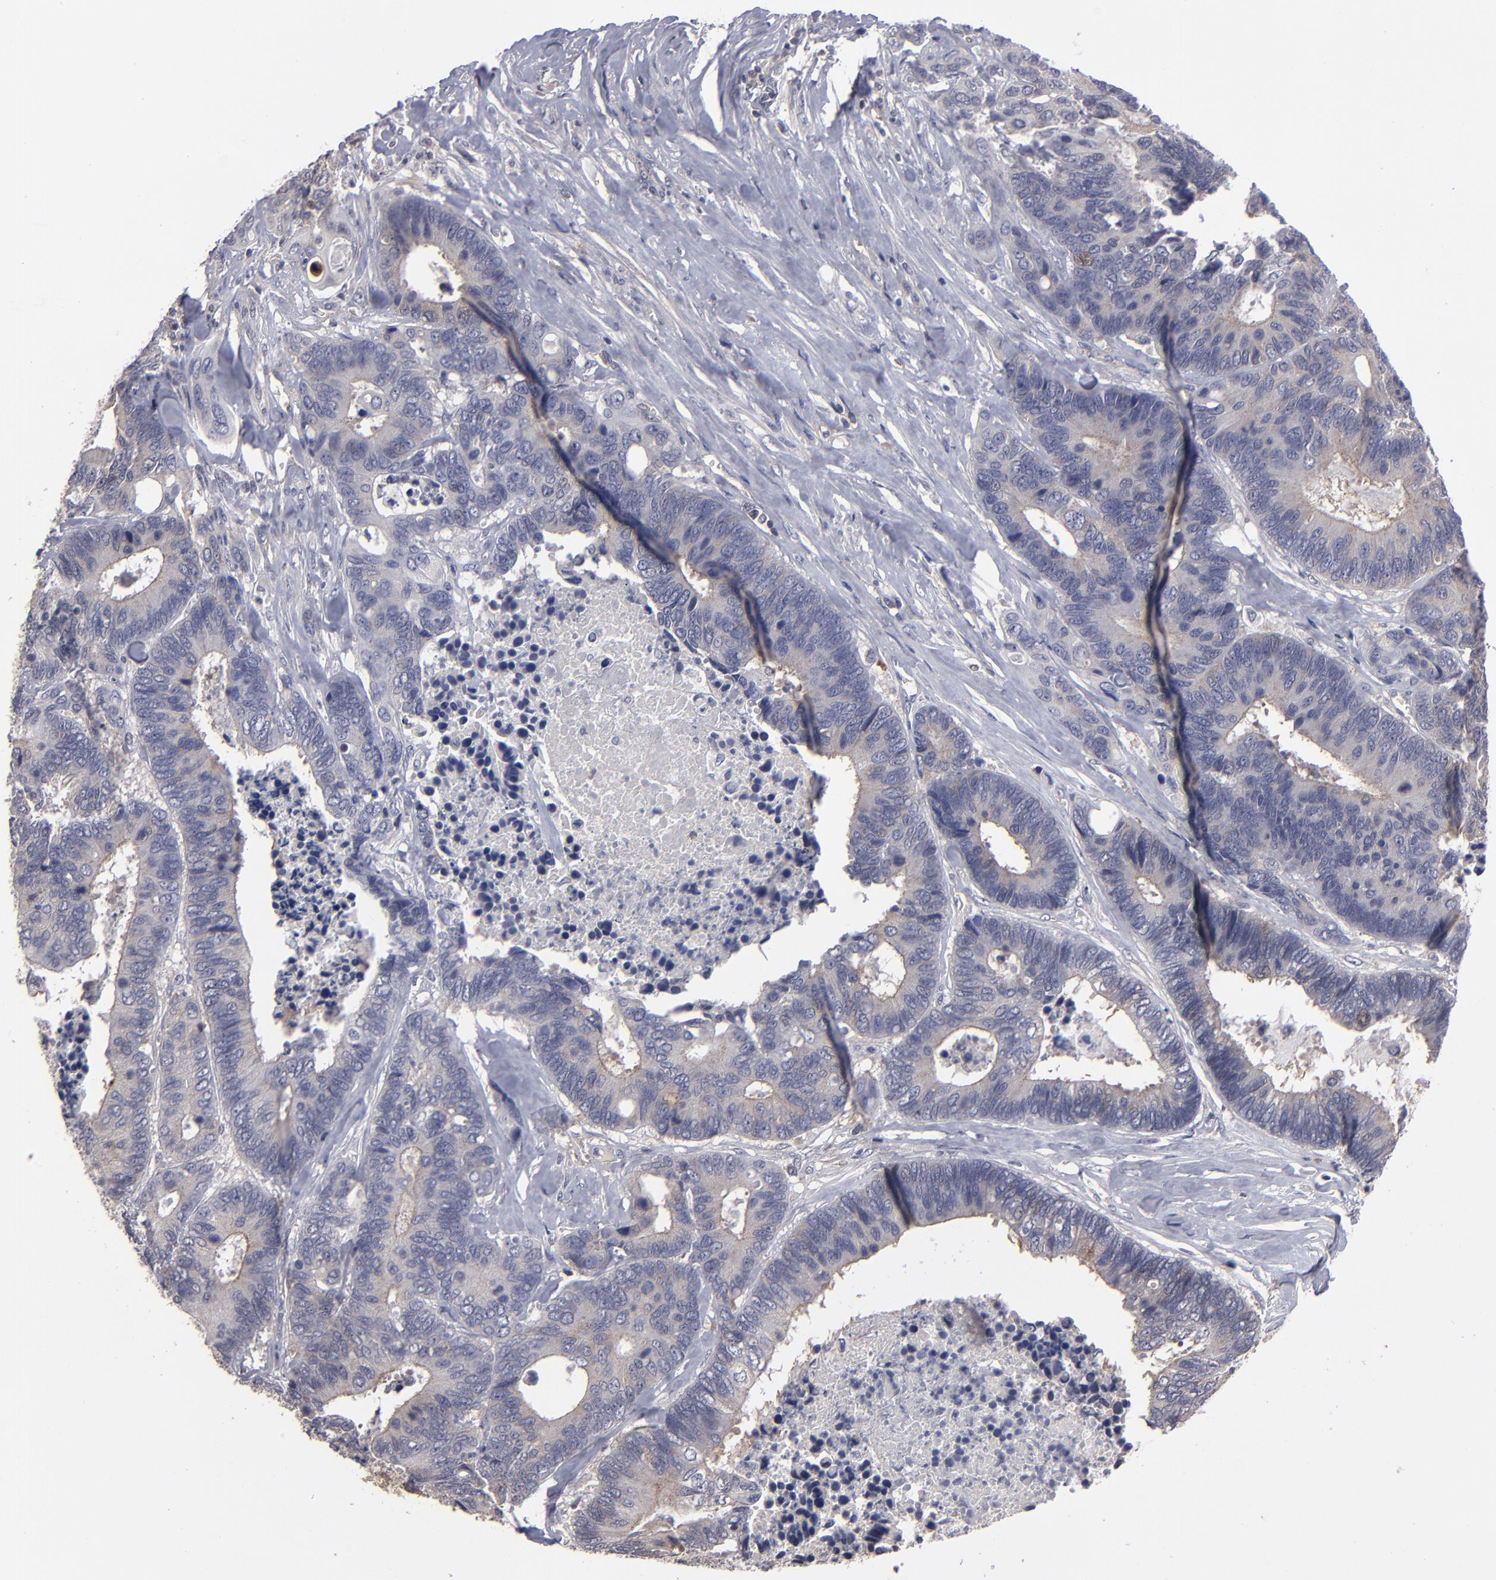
{"staining": {"intensity": "weak", "quantity": ">75%", "location": "cytoplasmic/membranous"}, "tissue": "colorectal cancer", "cell_type": "Tumor cells", "image_type": "cancer", "snomed": [{"axis": "morphology", "description": "Adenocarcinoma, NOS"}, {"axis": "topography", "description": "Rectum"}], "caption": "Protein analysis of colorectal cancer (adenocarcinoma) tissue exhibits weak cytoplasmic/membranous positivity in approximately >75% of tumor cells.", "gene": "CEP97", "patient": {"sex": "male", "age": 55}}